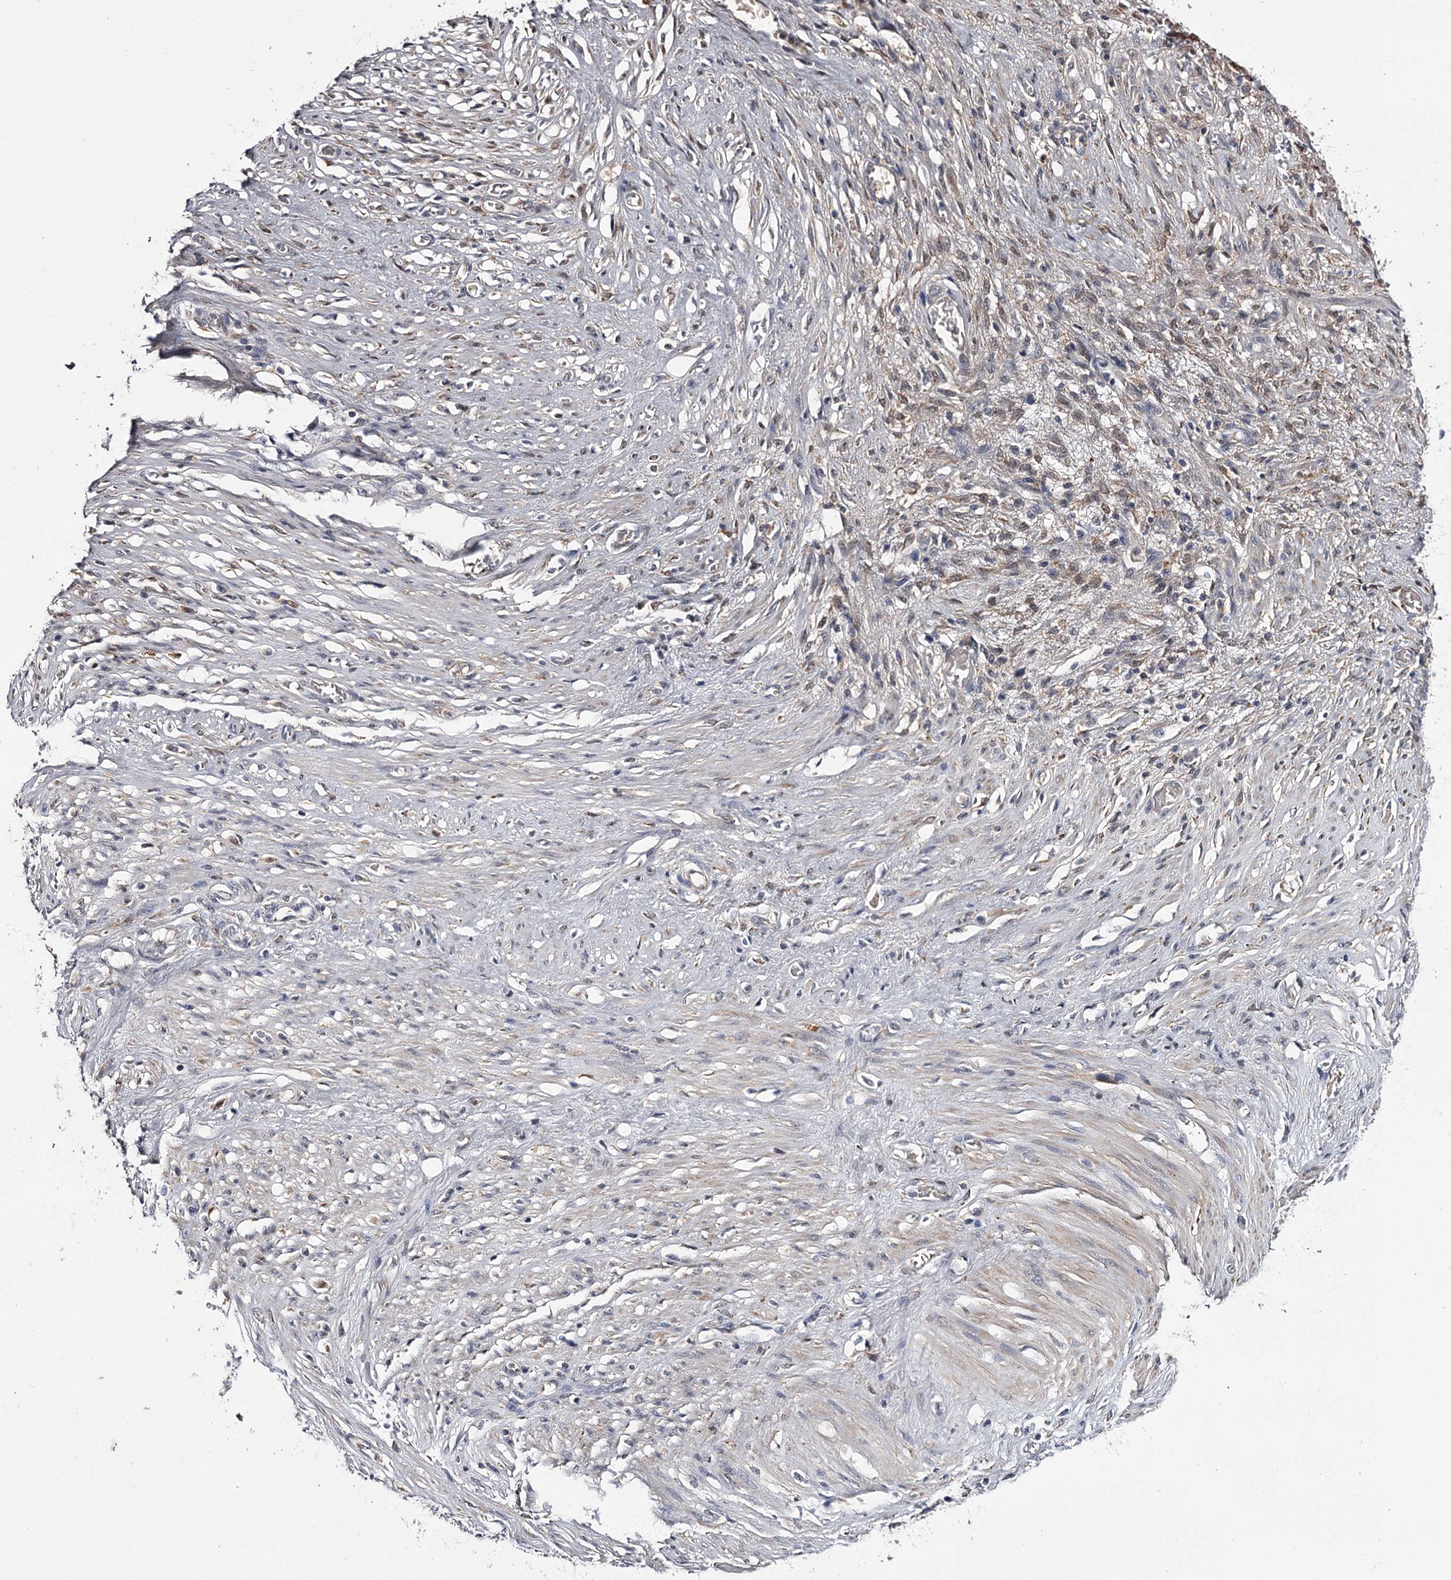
{"staining": {"intensity": "weak", "quantity": "<25%", "location": "cytoplasmic/membranous,nuclear"}, "tissue": "stomach cancer", "cell_type": "Tumor cells", "image_type": "cancer", "snomed": [{"axis": "morphology", "description": "Adenocarcinoma, NOS"}, {"axis": "morphology", "description": "Adenocarcinoma, High grade"}, {"axis": "topography", "description": "Stomach, upper"}, {"axis": "topography", "description": "Stomach, lower"}], "caption": "Micrograph shows no protein staining in tumor cells of stomach adenocarcinoma tissue.", "gene": "GSTO1", "patient": {"sex": "female", "age": 65}}